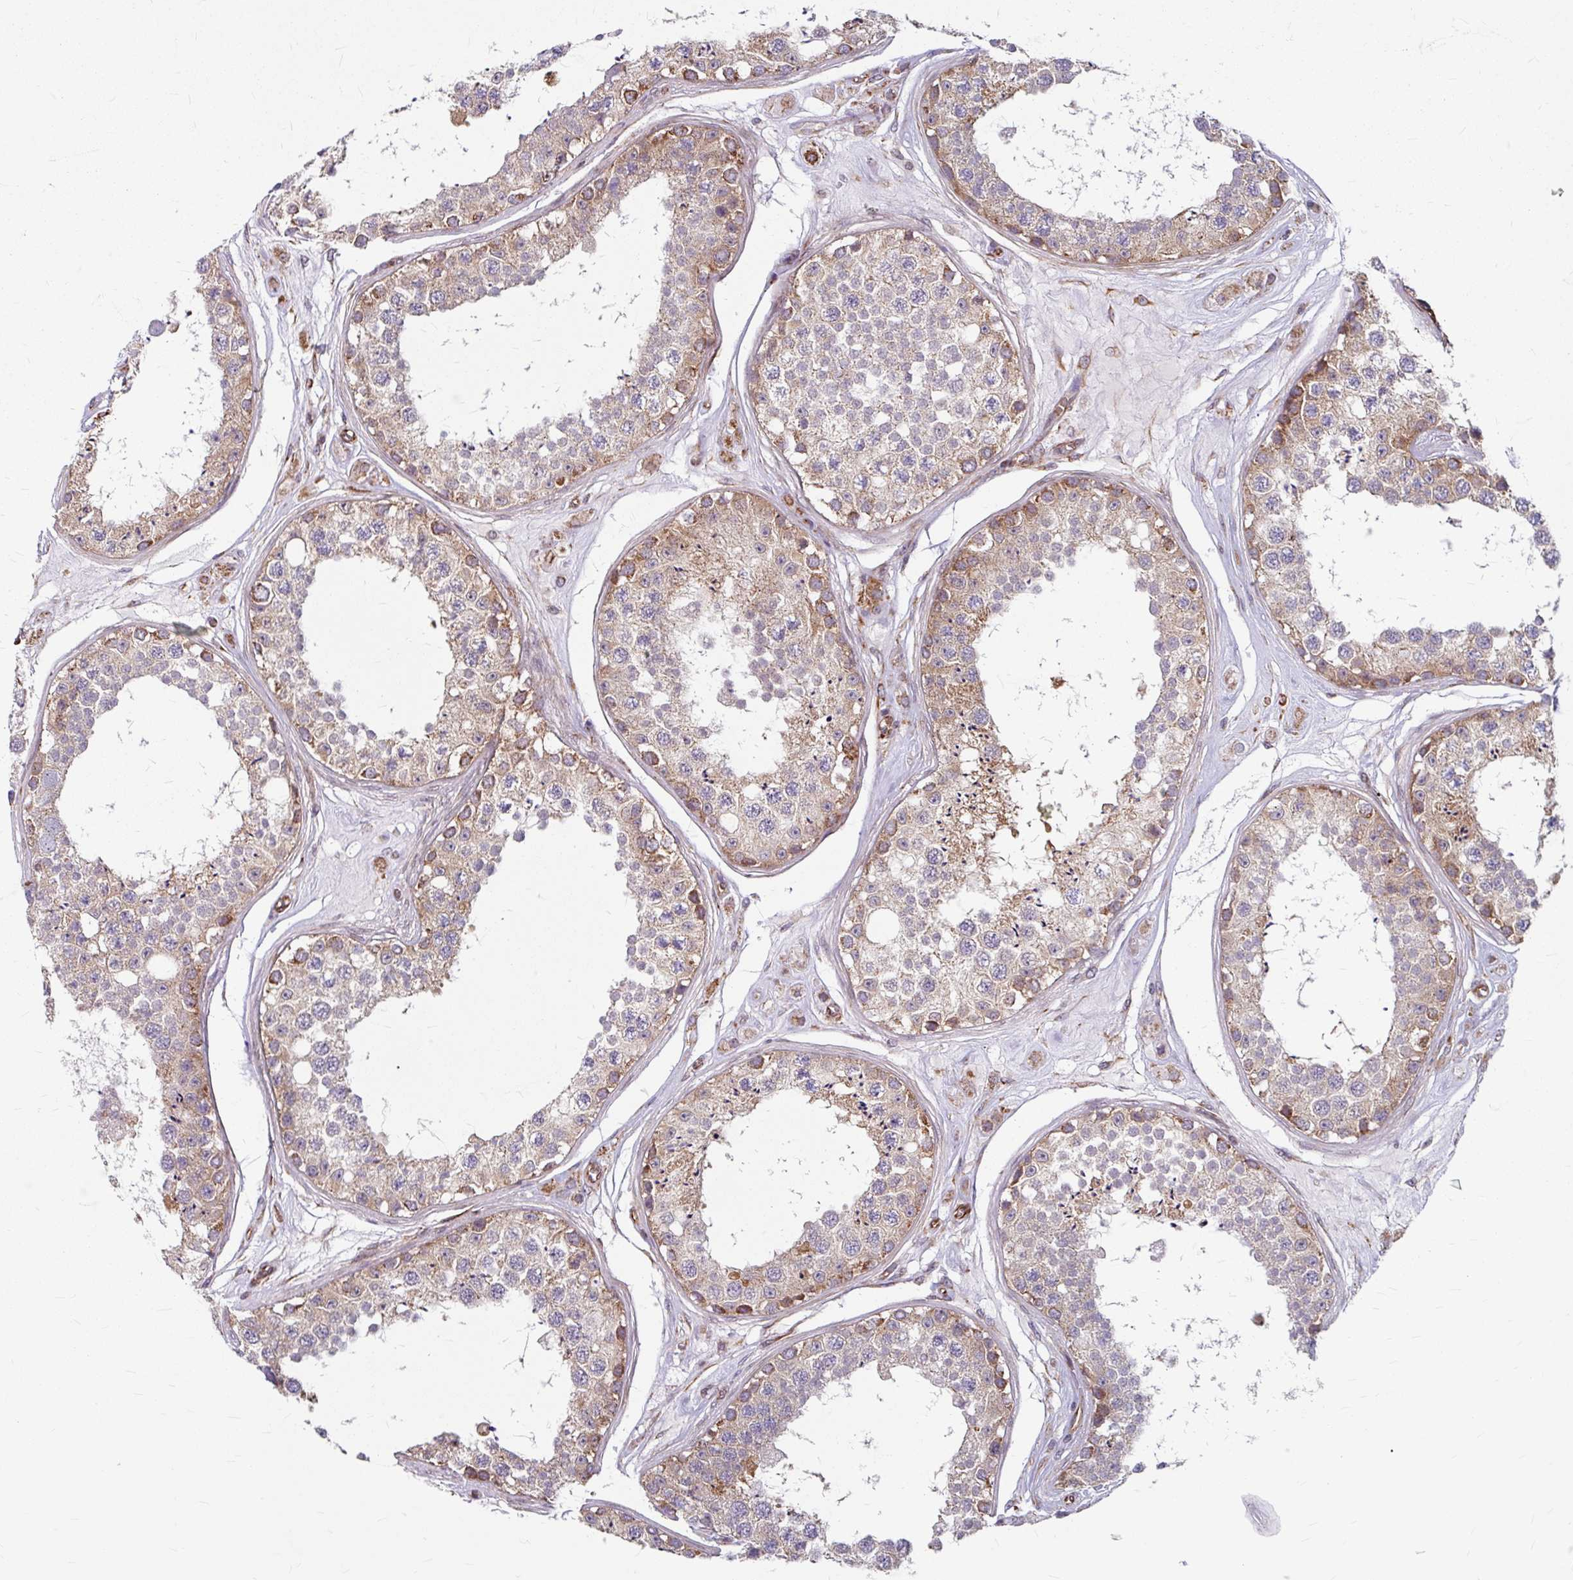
{"staining": {"intensity": "moderate", "quantity": "25%-75%", "location": "cytoplasmic/membranous"}, "tissue": "testis", "cell_type": "Cells in seminiferous ducts", "image_type": "normal", "snomed": [{"axis": "morphology", "description": "Normal tissue, NOS"}, {"axis": "topography", "description": "Testis"}], "caption": "Moderate cytoplasmic/membranous protein expression is identified in about 25%-75% of cells in seminiferous ducts in testis.", "gene": "DAAM2", "patient": {"sex": "male", "age": 25}}